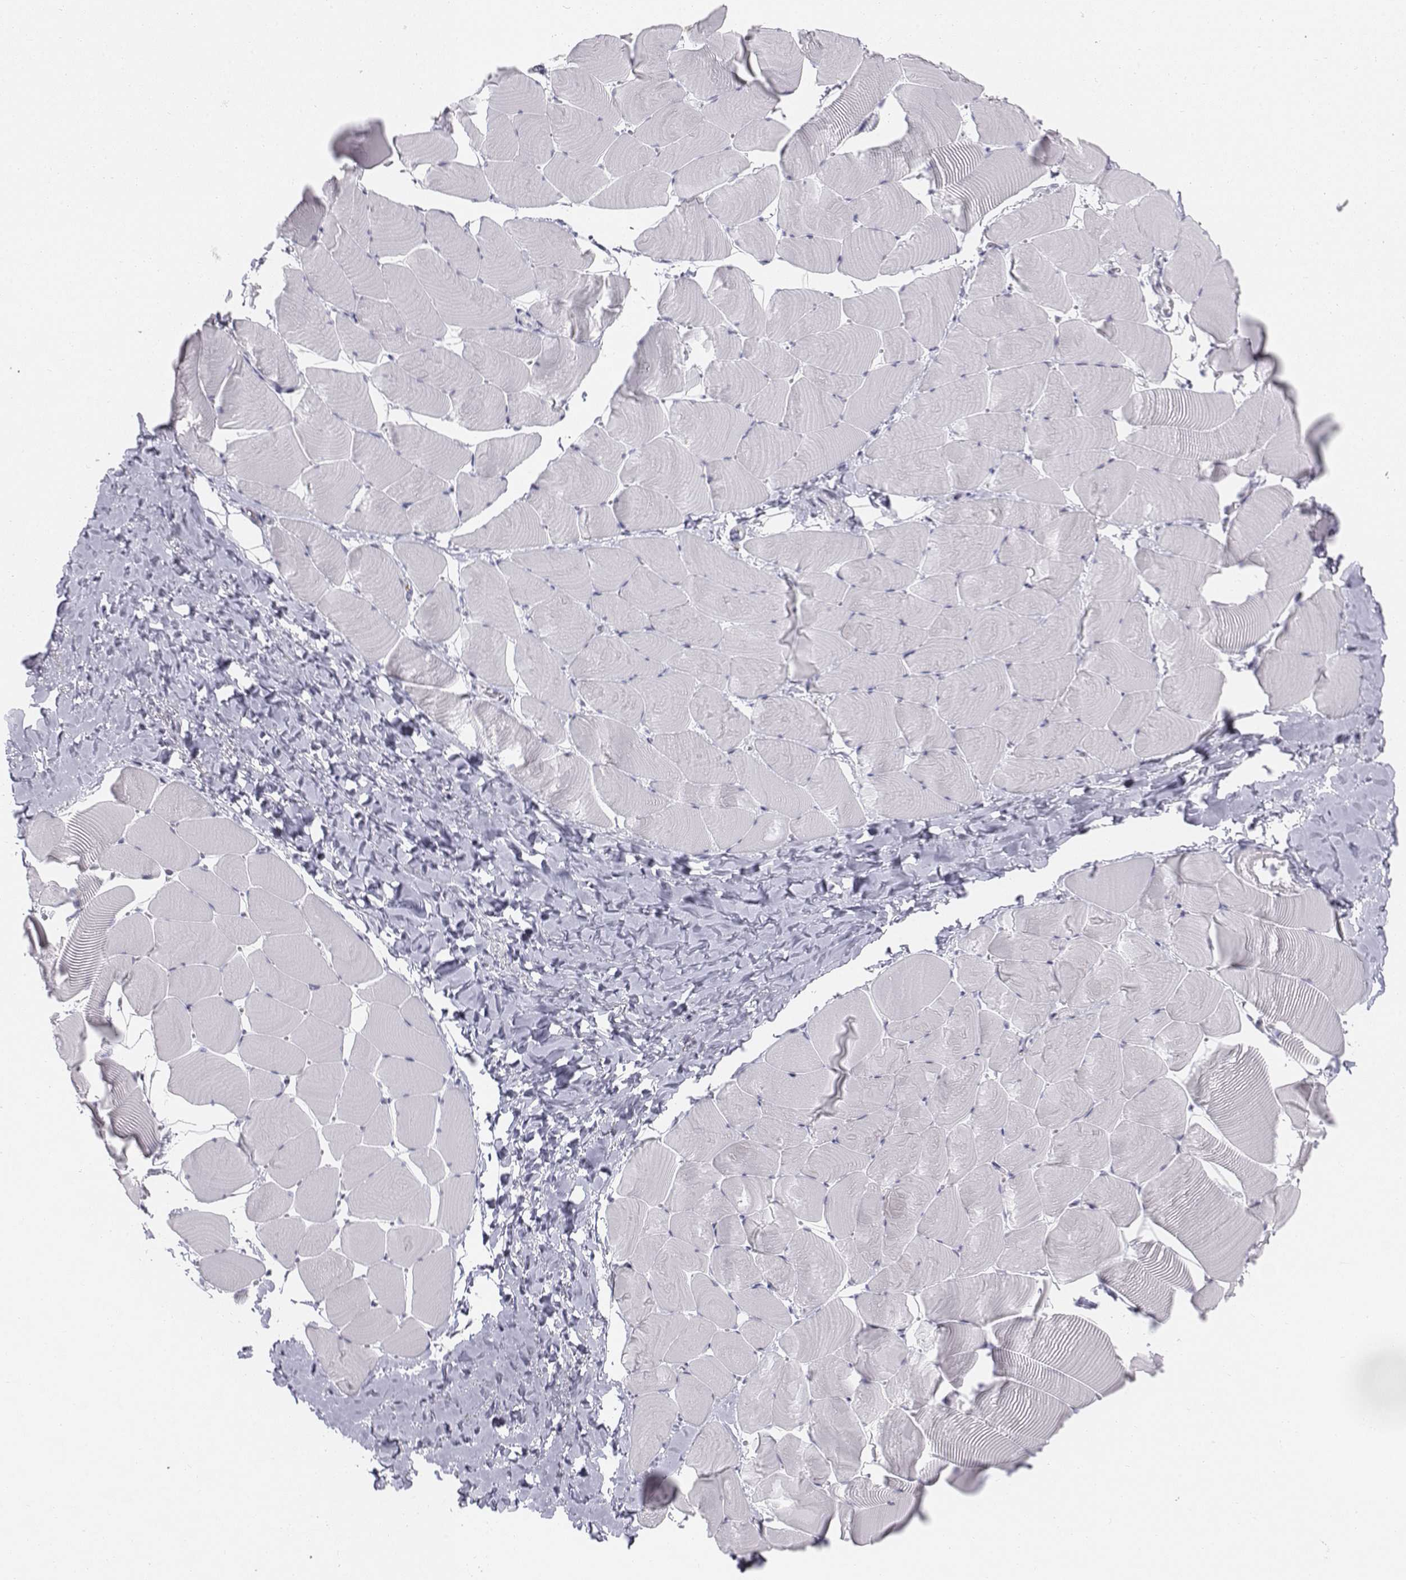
{"staining": {"intensity": "negative", "quantity": "none", "location": "none"}, "tissue": "skeletal muscle", "cell_type": "Myocytes", "image_type": "normal", "snomed": [{"axis": "morphology", "description": "Normal tissue, NOS"}, {"axis": "topography", "description": "Skeletal muscle"}], "caption": "This image is of benign skeletal muscle stained with immunohistochemistry (IHC) to label a protein in brown with the nuclei are counter-stained blue. There is no positivity in myocytes.", "gene": "TH", "patient": {"sex": "male", "age": 25}}